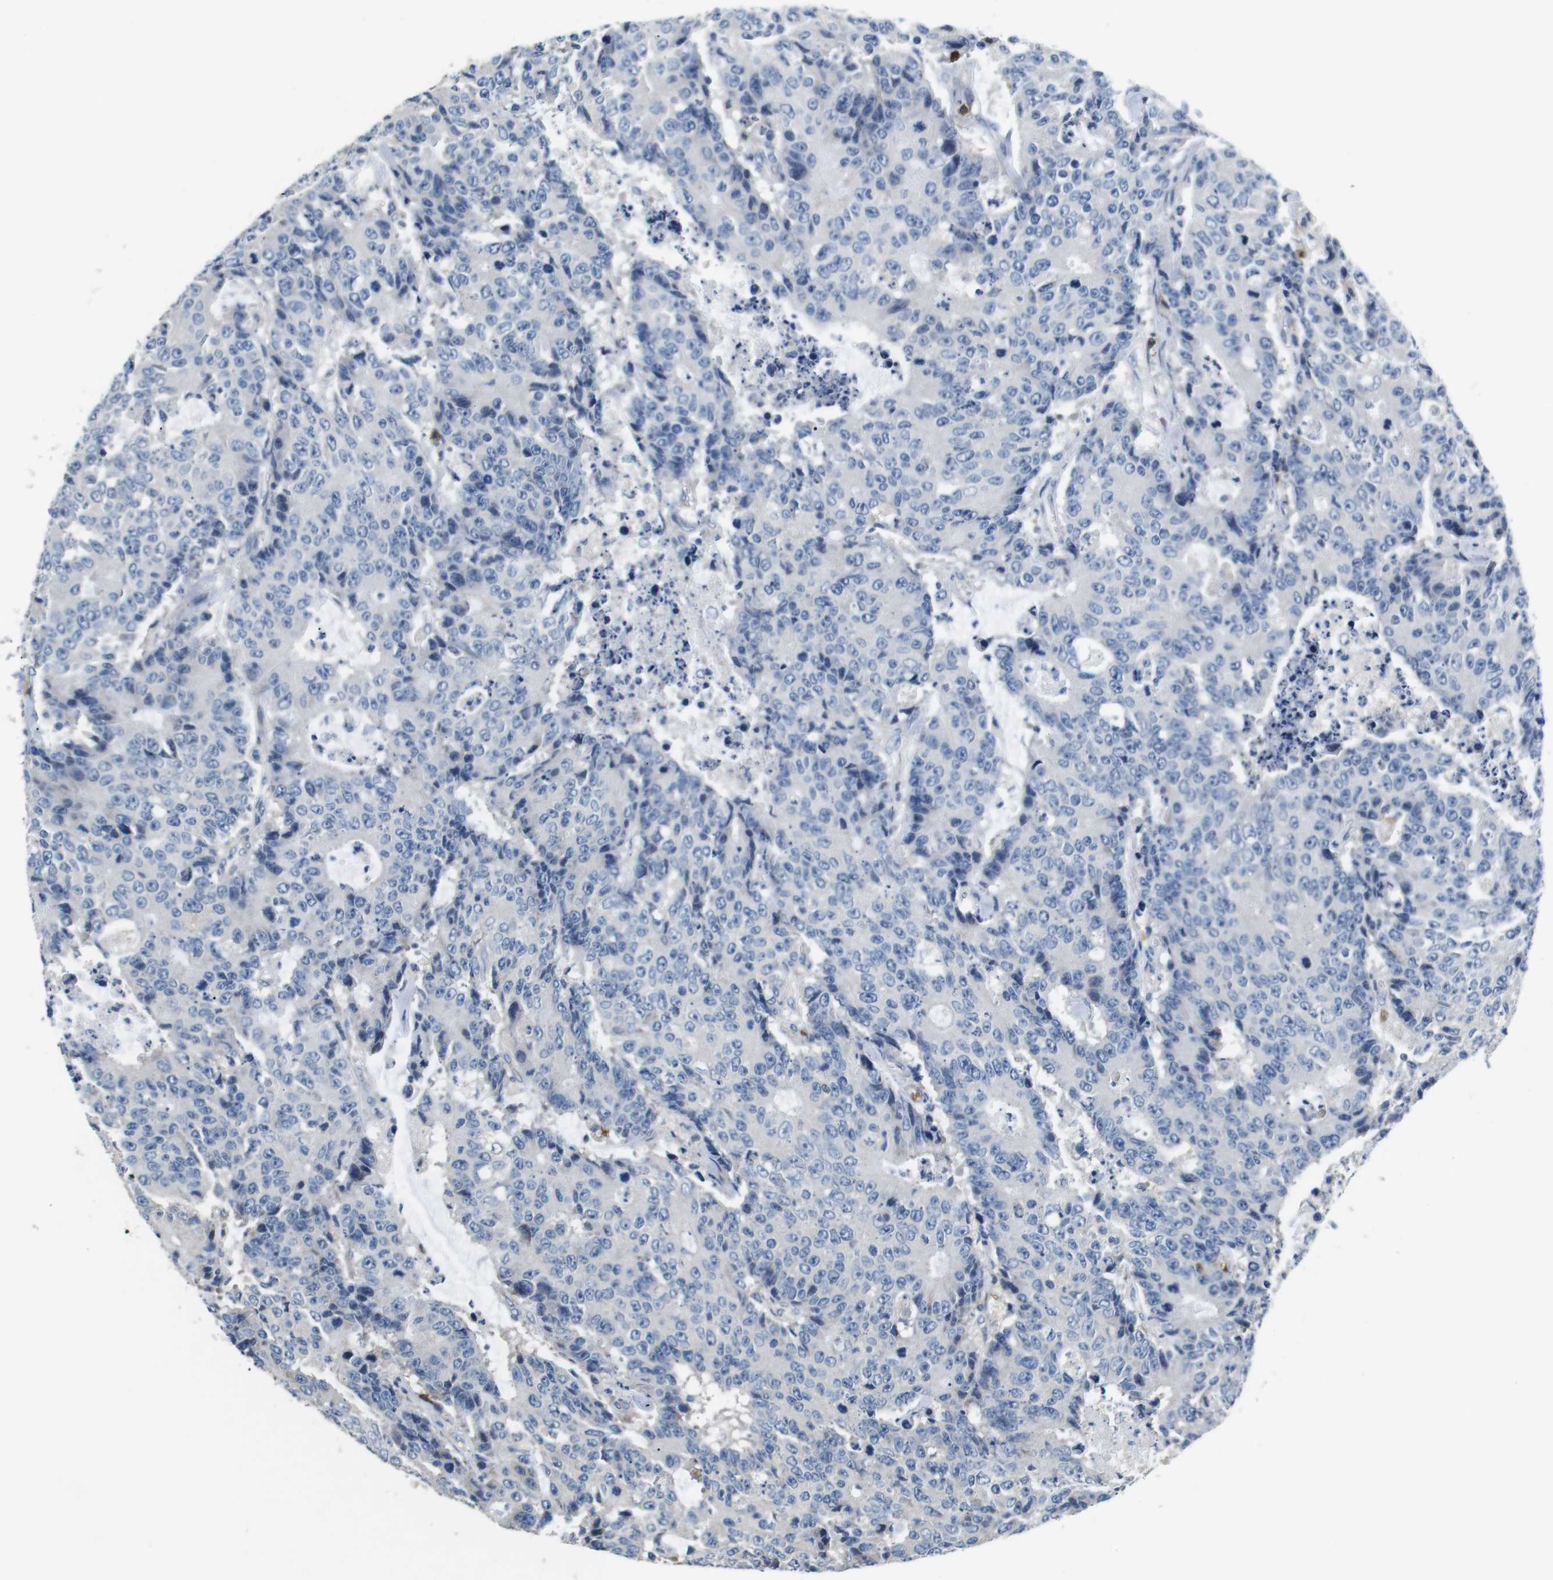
{"staining": {"intensity": "negative", "quantity": "none", "location": "none"}, "tissue": "colorectal cancer", "cell_type": "Tumor cells", "image_type": "cancer", "snomed": [{"axis": "morphology", "description": "Adenocarcinoma, NOS"}, {"axis": "topography", "description": "Colon"}], "caption": "Tumor cells show no significant protein positivity in colorectal cancer (adenocarcinoma).", "gene": "CD6", "patient": {"sex": "female", "age": 86}}